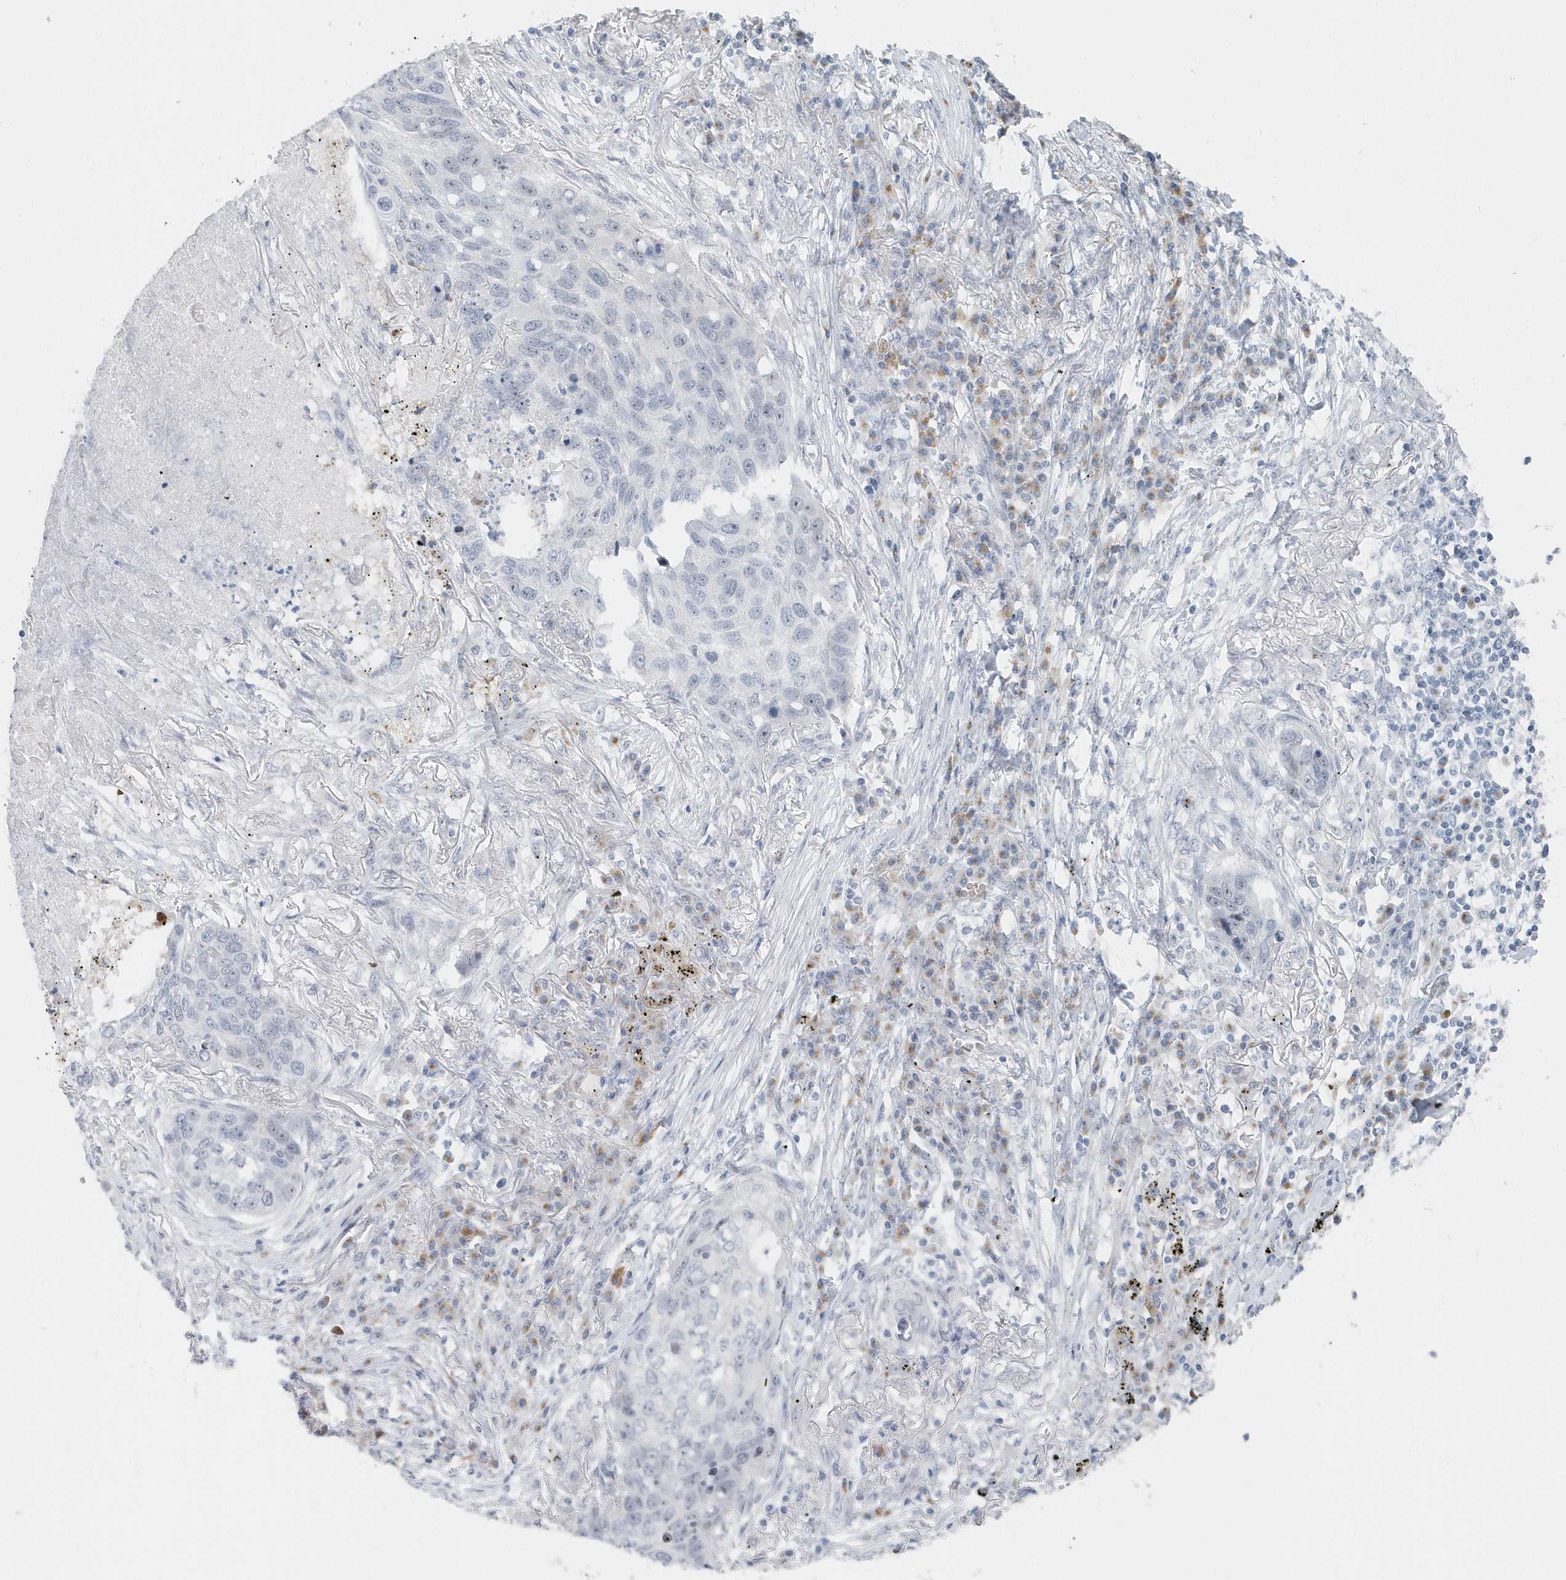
{"staining": {"intensity": "negative", "quantity": "none", "location": "none"}, "tissue": "lung cancer", "cell_type": "Tumor cells", "image_type": "cancer", "snomed": [{"axis": "morphology", "description": "Squamous cell carcinoma, NOS"}, {"axis": "topography", "description": "Lung"}], "caption": "Immunohistochemistry image of lung cancer (squamous cell carcinoma) stained for a protein (brown), which demonstrates no staining in tumor cells.", "gene": "RPF2", "patient": {"sex": "female", "age": 63}}